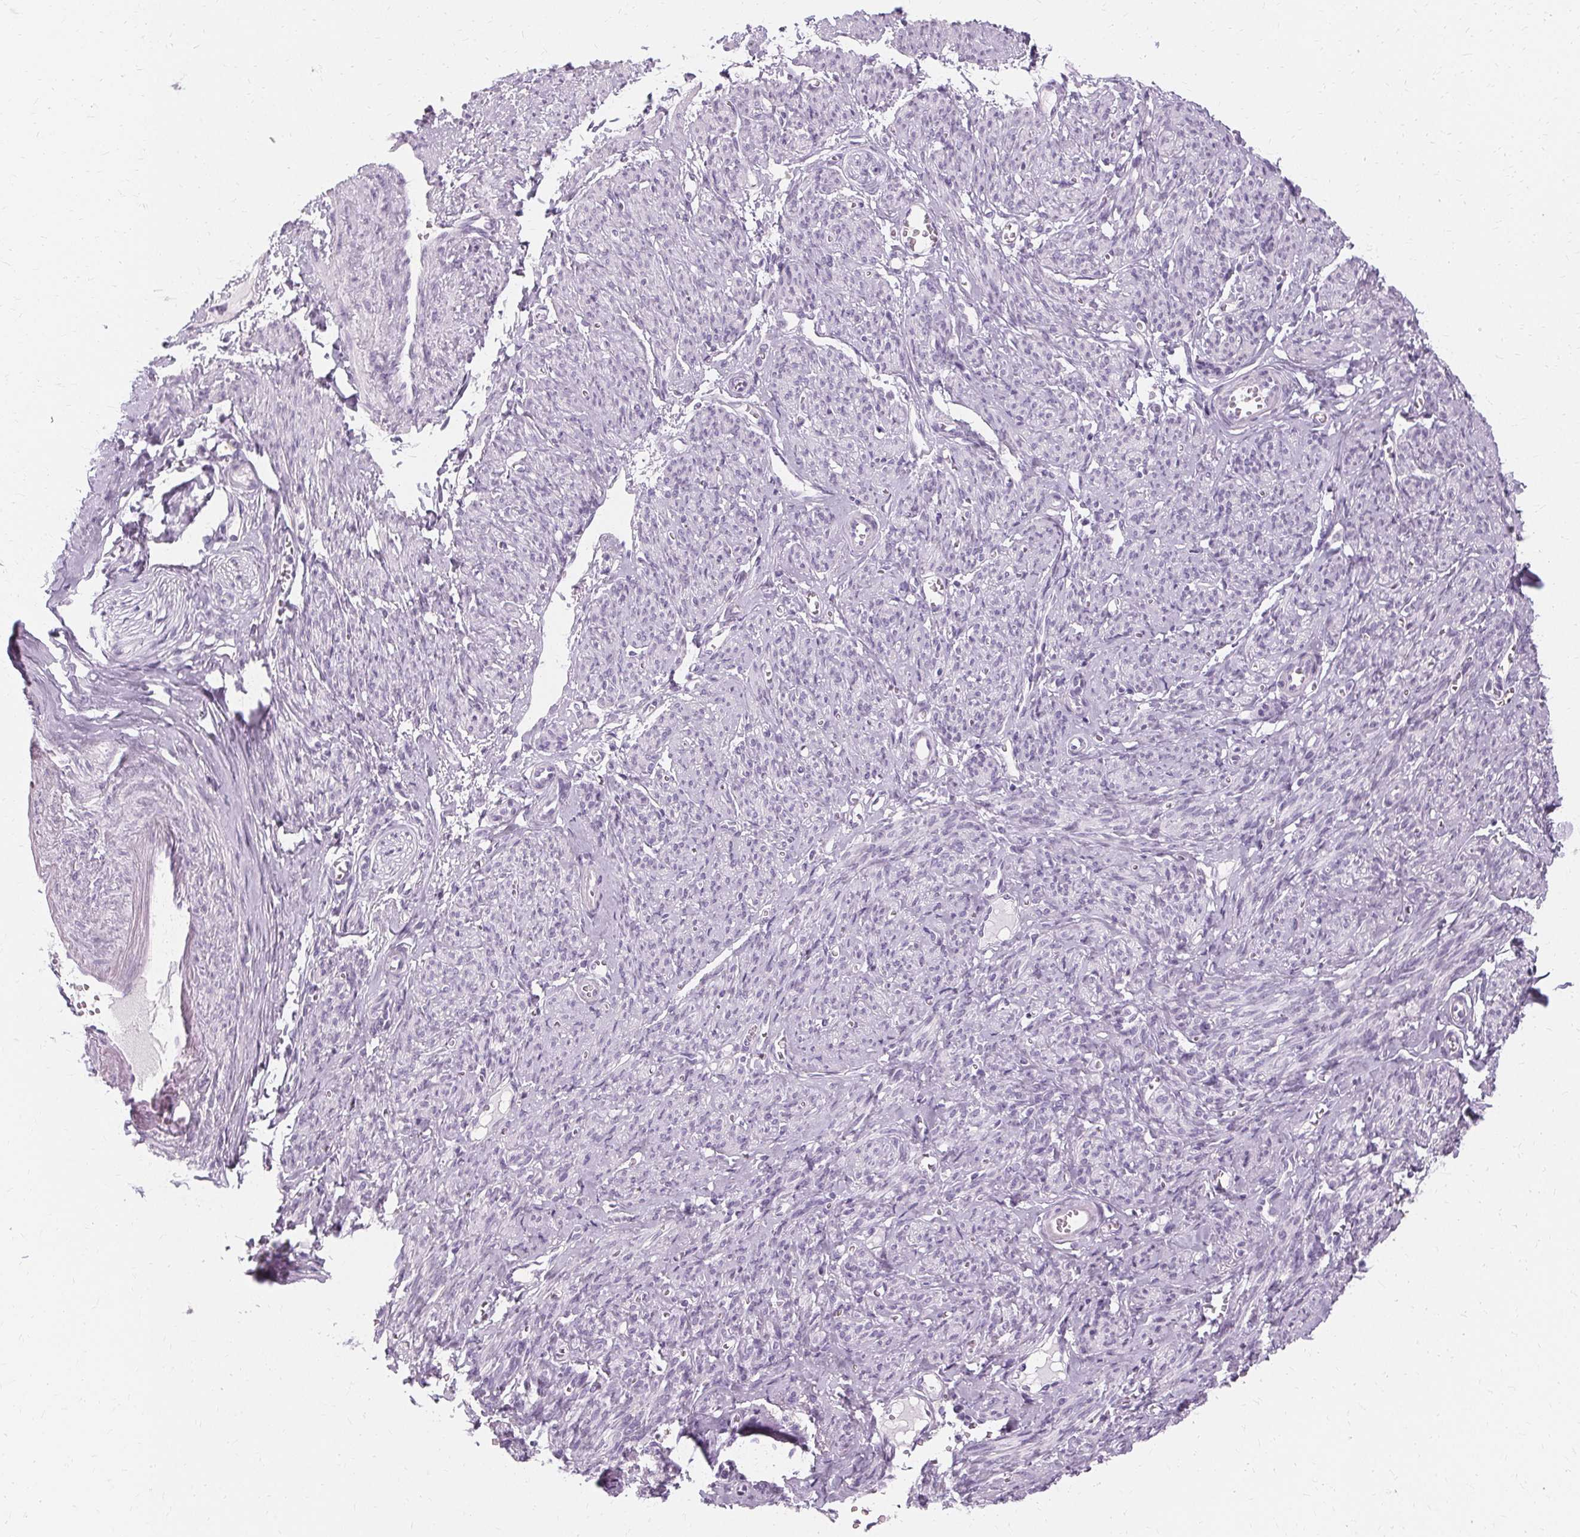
{"staining": {"intensity": "negative", "quantity": "none", "location": "none"}, "tissue": "smooth muscle", "cell_type": "Smooth muscle cells", "image_type": "normal", "snomed": [{"axis": "morphology", "description": "Normal tissue, NOS"}, {"axis": "topography", "description": "Smooth muscle"}], "caption": "Protein analysis of benign smooth muscle reveals no significant positivity in smooth muscle cells.", "gene": "KRT6A", "patient": {"sex": "female", "age": 65}}